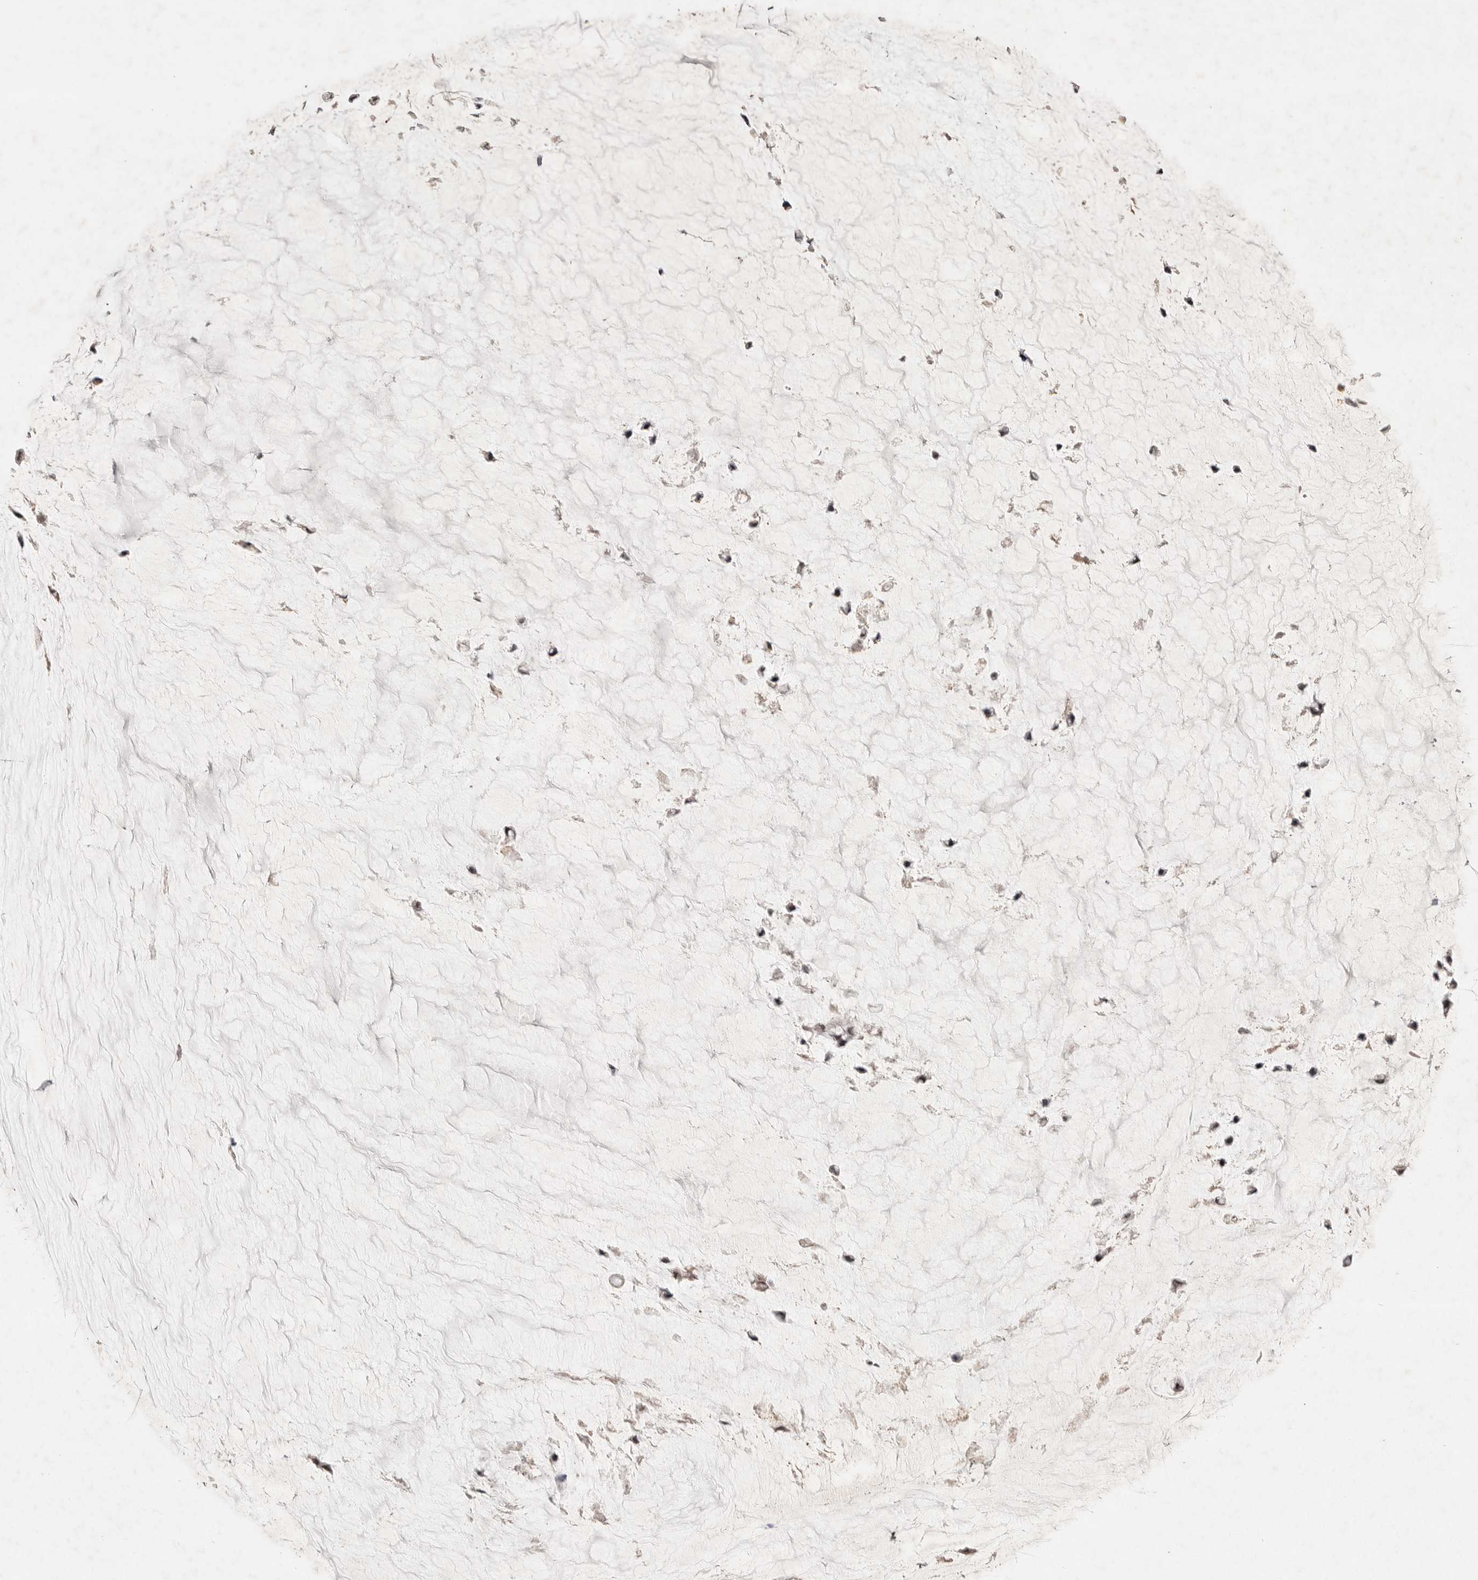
{"staining": {"intensity": "negative", "quantity": "none", "location": "none"}, "tissue": "ovarian cancer", "cell_type": "Tumor cells", "image_type": "cancer", "snomed": [{"axis": "morphology", "description": "Cystadenocarcinoma, mucinous, NOS"}, {"axis": "topography", "description": "Ovary"}], "caption": "This is an immunohistochemistry photomicrograph of ovarian mucinous cystadenocarcinoma. There is no staining in tumor cells.", "gene": "POMP", "patient": {"sex": "female", "age": 39}}